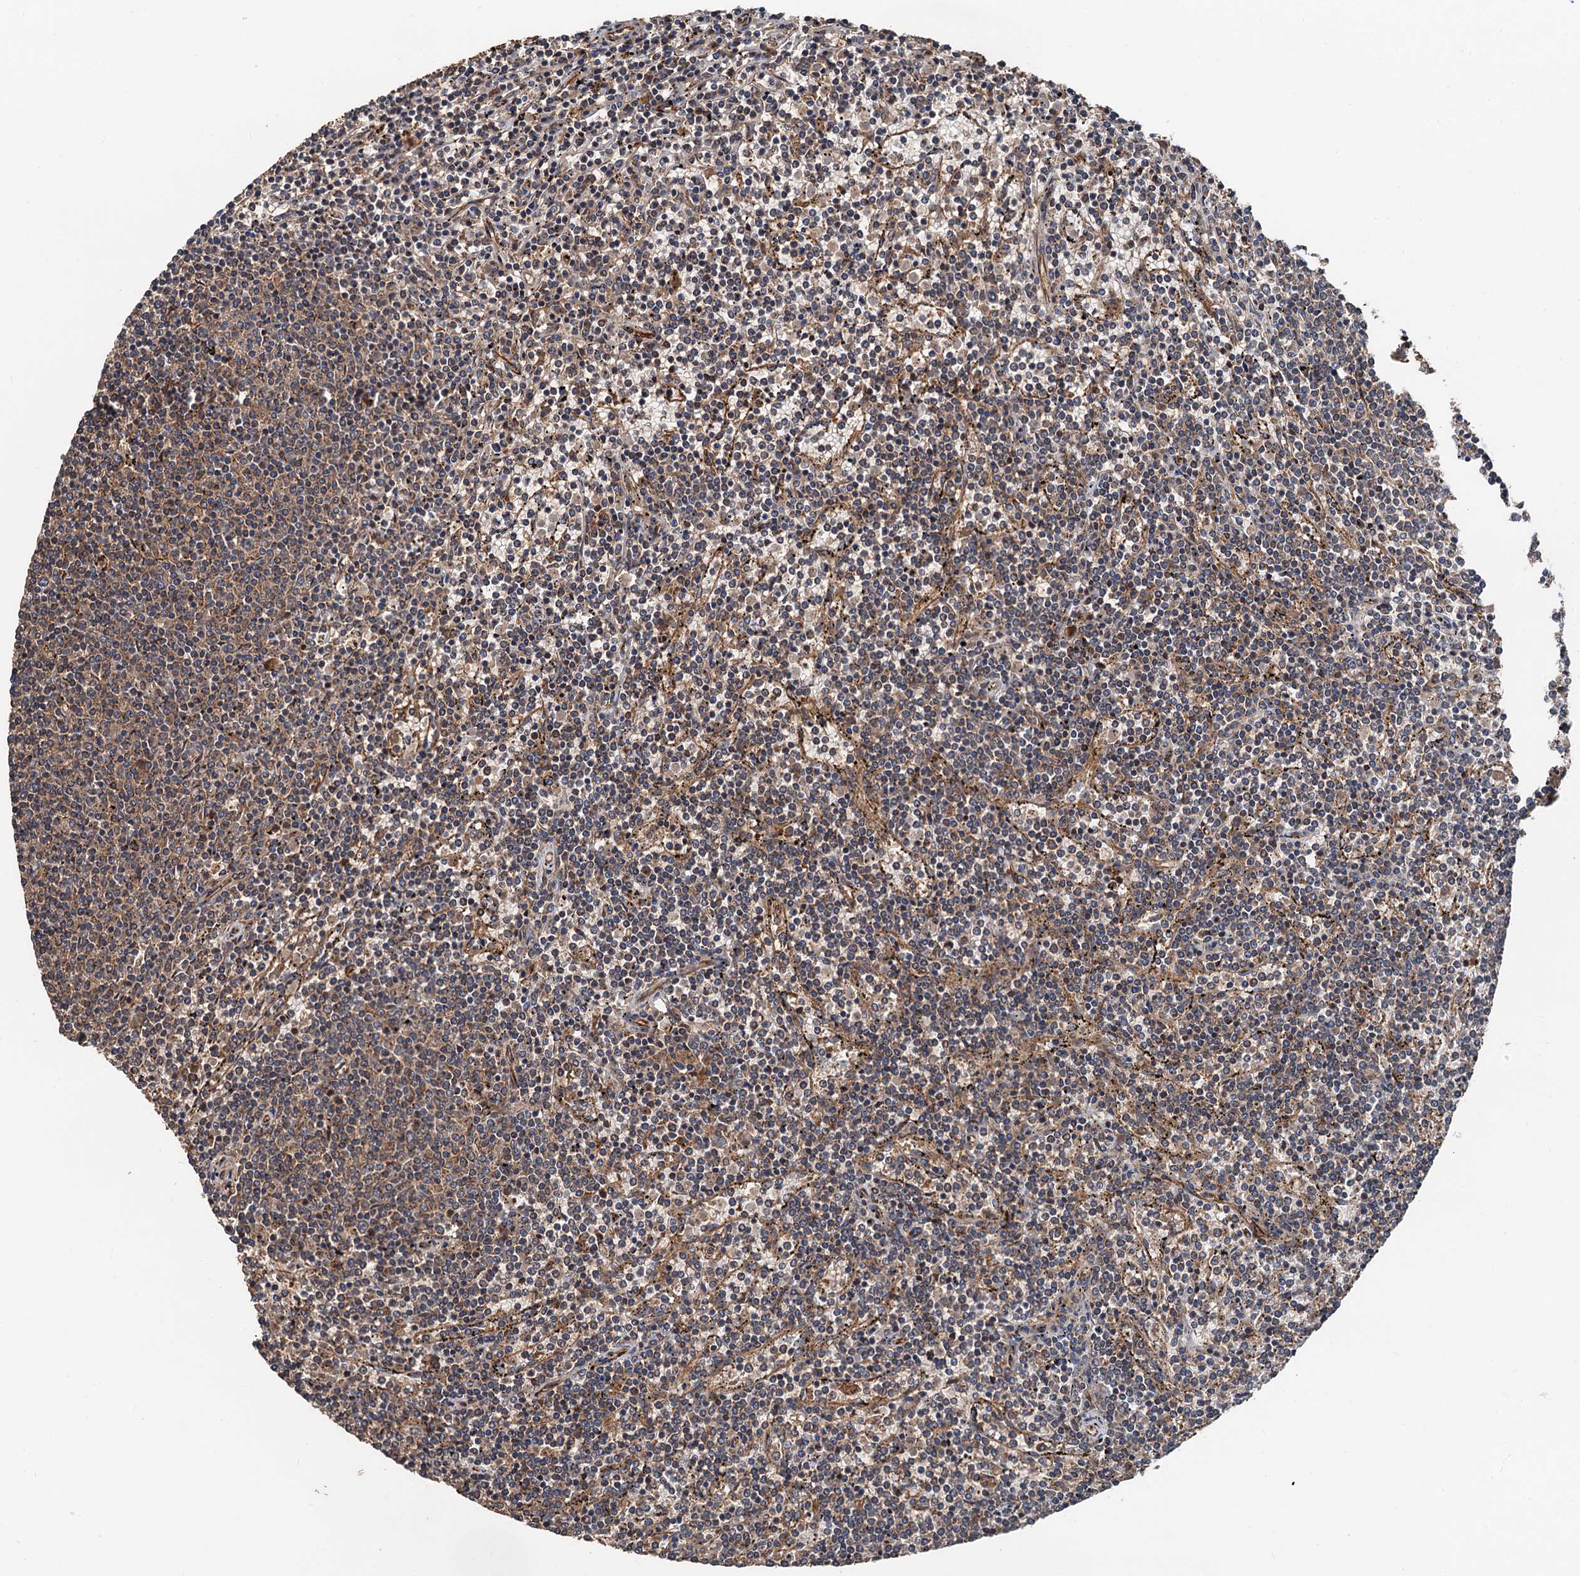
{"staining": {"intensity": "weak", "quantity": "<25%", "location": "cytoplasmic/membranous"}, "tissue": "lymphoma", "cell_type": "Tumor cells", "image_type": "cancer", "snomed": [{"axis": "morphology", "description": "Malignant lymphoma, non-Hodgkin's type, Low grade"}, {"axis": "topography", "description": "Spleen"}], "caption": "Malignant lymphoma, non-Hodgkin's type (low-grade) was stained to show a protein in brown. There is no significant positivity in tumor cells.", "gene": "ANKRD26", "patient": {"sex": "female", "age": 50}}